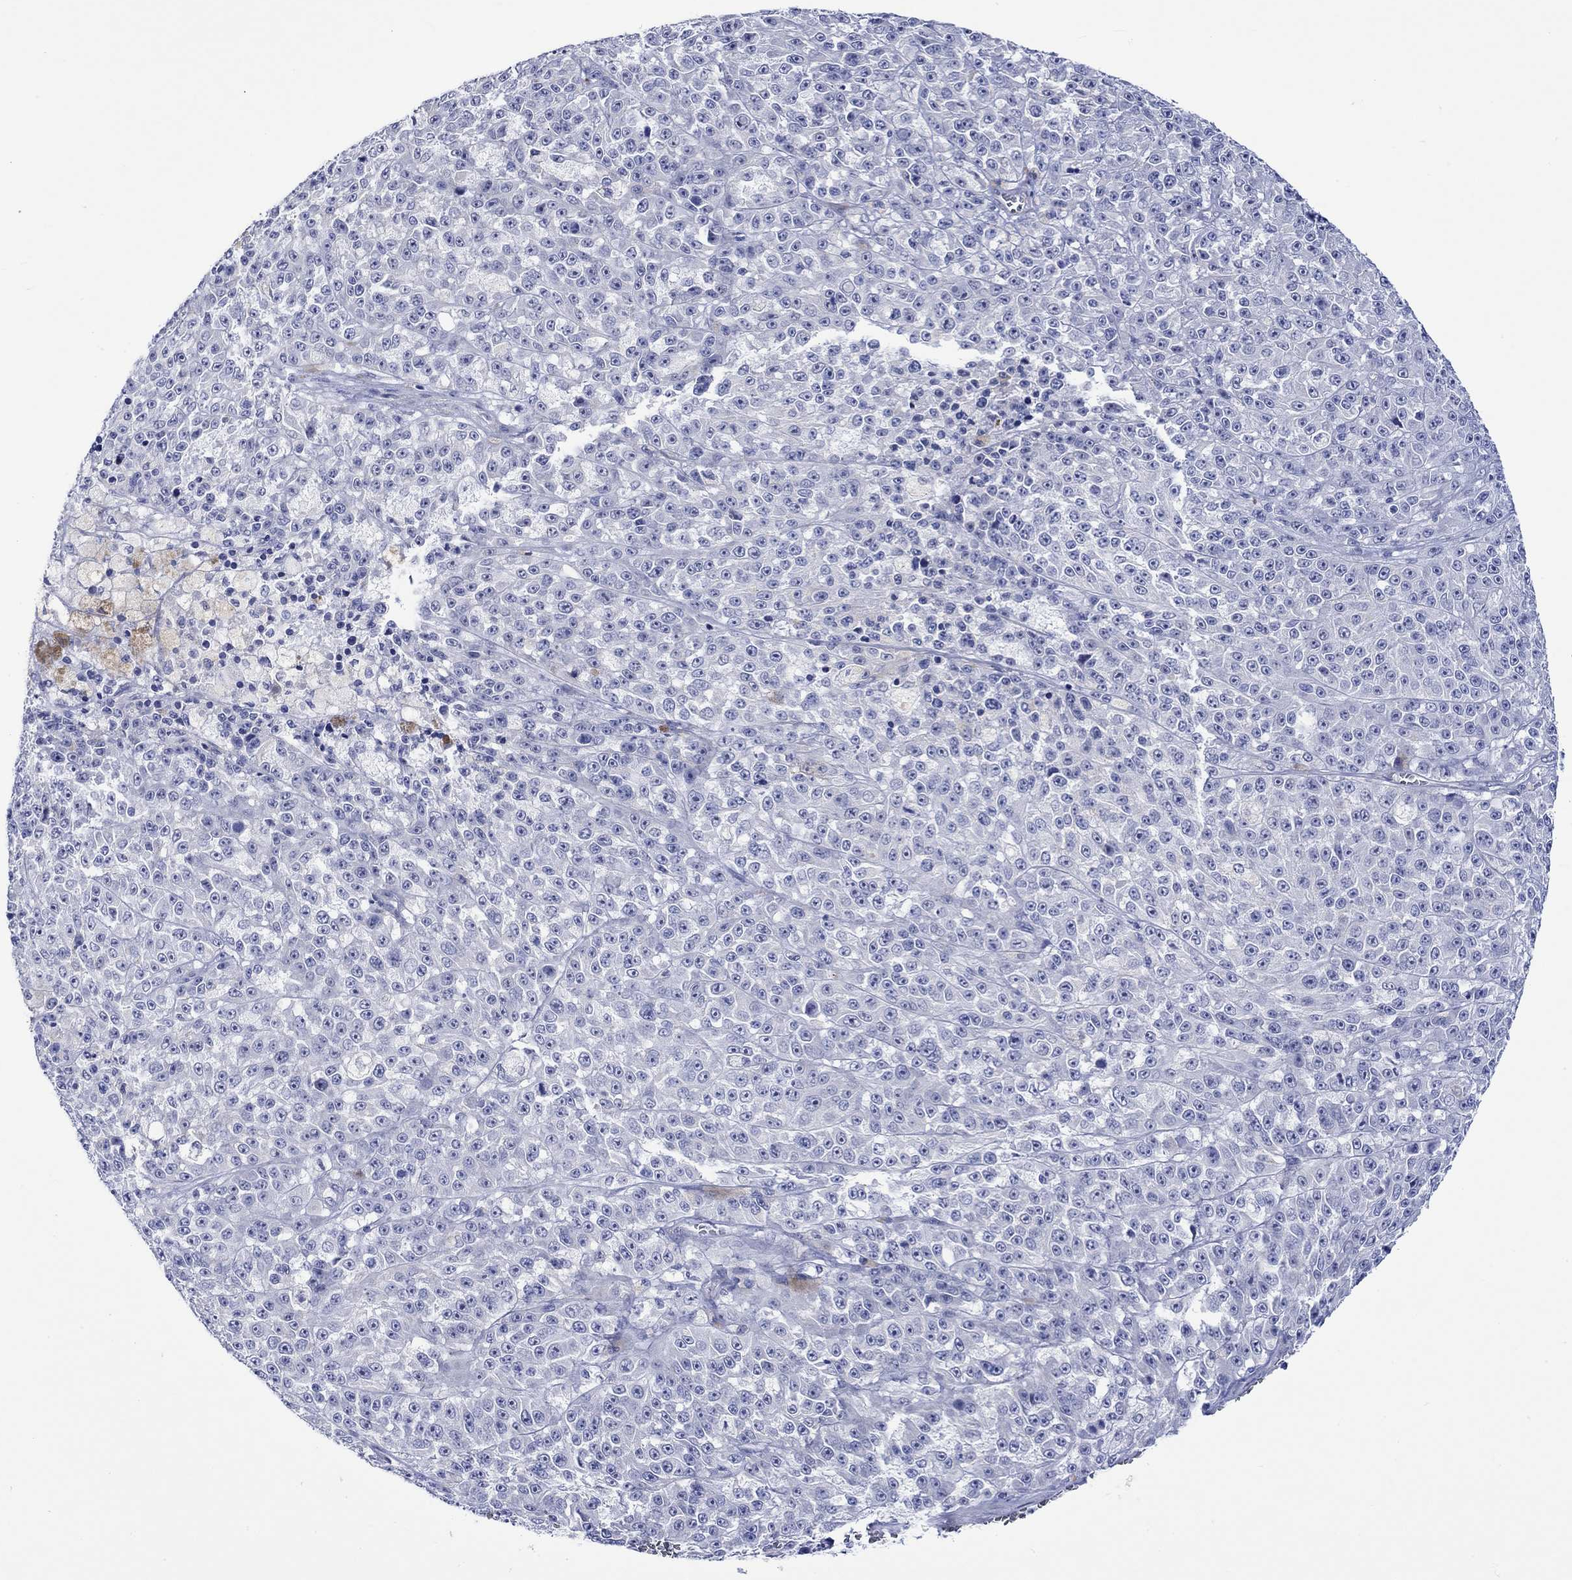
{"staining": {"intensity": "negative", "quantity": "none", "location": "none"}, "tissue": "melanoma", "cell_type": "Tumor cells", "image_type": "cancer", "snomed": [{"axis": "morphology", "description": "Malignant melanoma, NOS"}, {"axis": "topography", "description": "Skin"}], "caption": "Image shows no significant protein expression in tumor cells of malignant melanoma.", "gene": "HARBI1", "patient": {"sex": "female", "age": 58}}